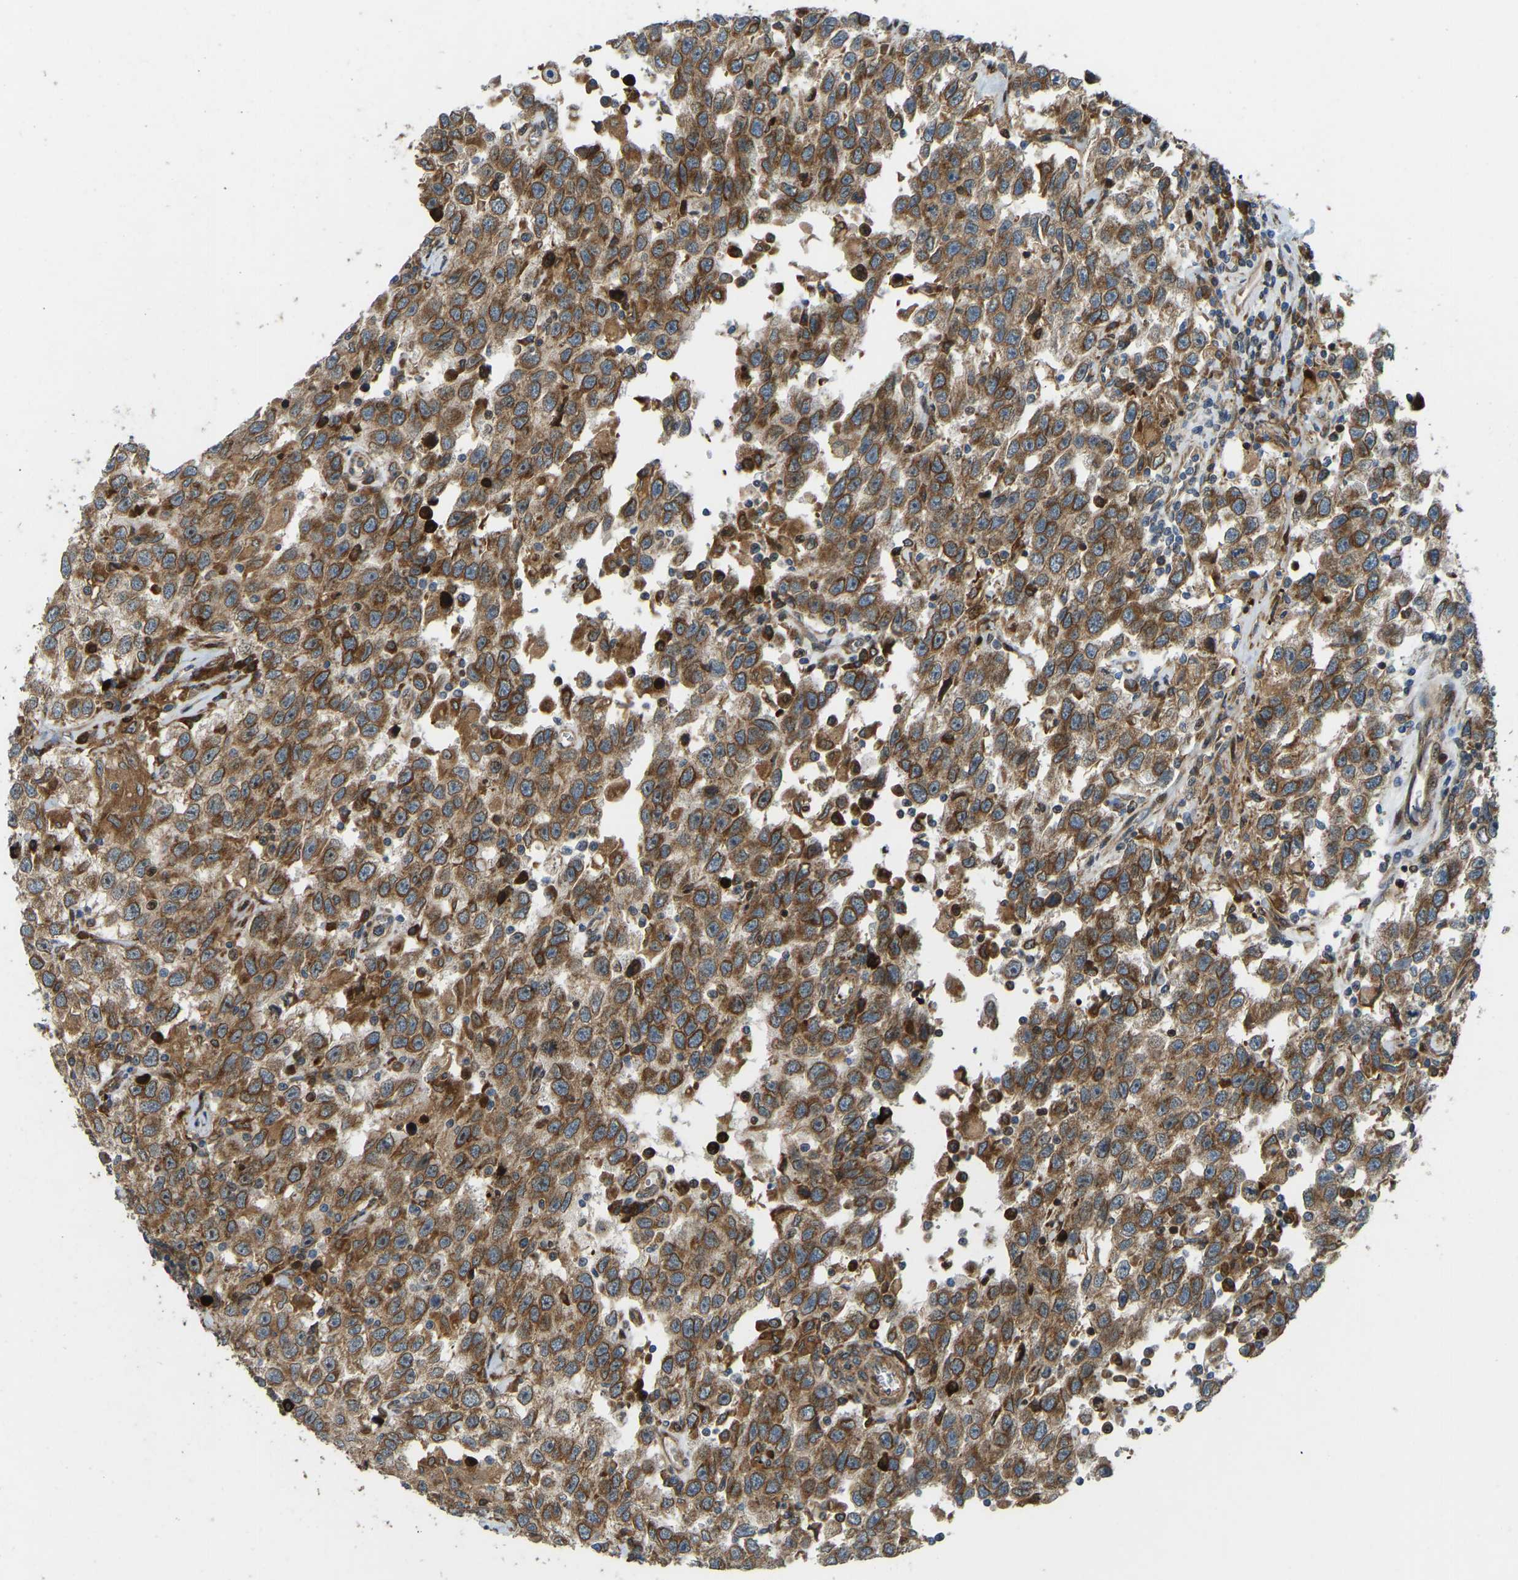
{"staining": {"intensity": "moderate", "quantity": ">75%", "location": "cytoplasmic/membranous"}, "tissue": "testis cancer", "cell_type": "Tumor cells", "image_type": "cancer", "snomed": [{"axis": "morphology", "description": "Seminoma, NOS"}, {"axis": "topography", "description": "Testis"}], "caption": "A brown stain labels moderate cytoplasmic/membranous staining of a protein in human testis seminoma tumor cells. (Stains: DAB (3,3'-diaminobenzidine) in brown, nuclei in blue, Microscopy: brightfield microscopy at high magnification).", "gene": "OS9", "patient": {"sex": "male", "age": 41}}